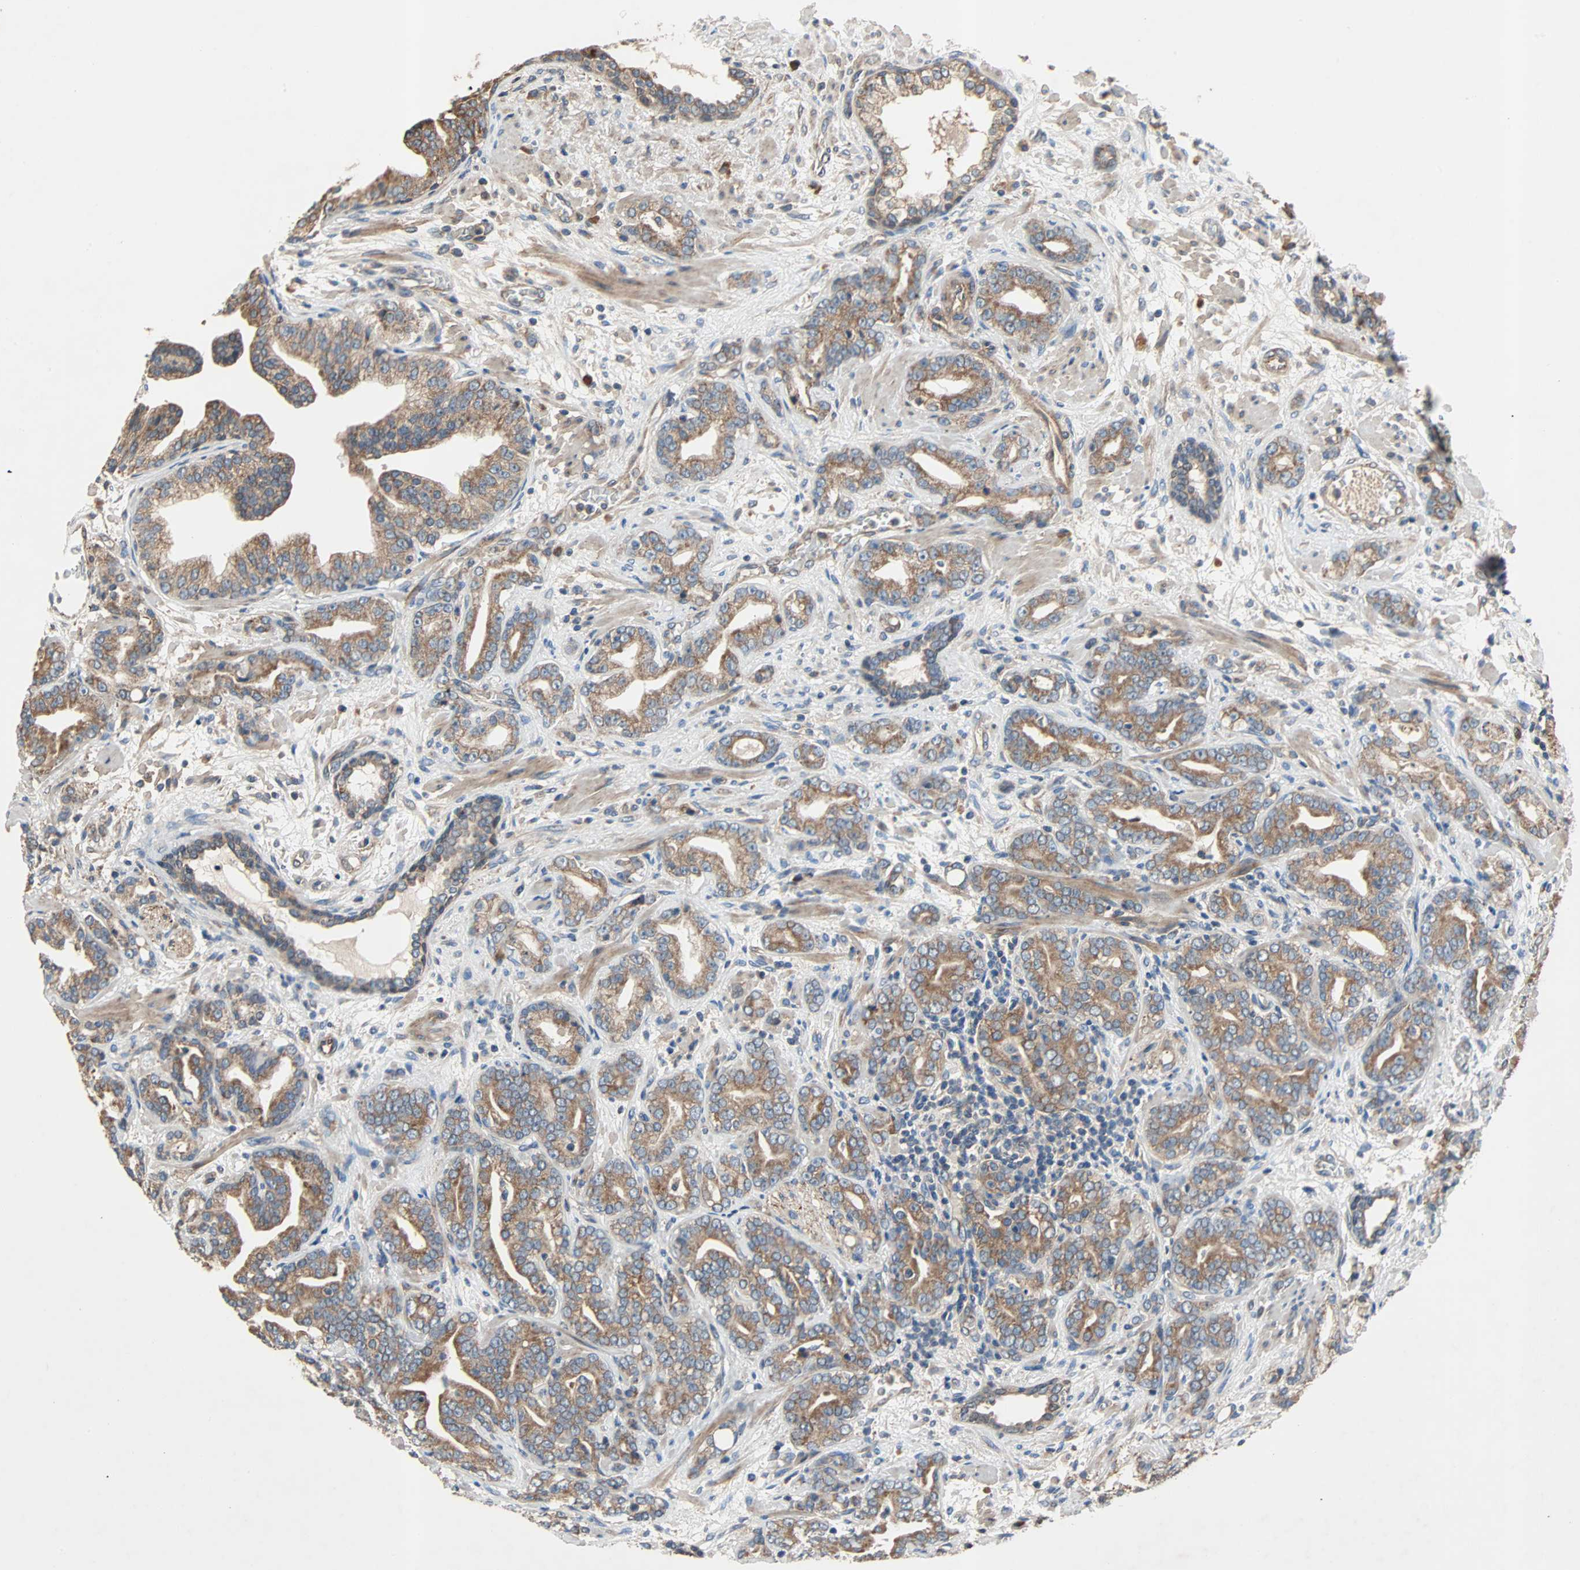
{"staining": {"intensity": "moderate", "quantity": ">75%", "location": "cytoplasmic/membranous"}, "tissue": "prostate cancer", "cell_type": "Tumor cells", "image_type": "cancer", "snomed": [{"axis": "morphology", "description": "Adenocarcinoma, Low grade"}, {"axis": "topography", "description": "Prostate"}], "caption": "Immunohistochemistry (IHC) (DAB) staining of human prostate cancer reveals moderate cytoplasmic/membranous protein staining in about >75% of tumor cells. (DAB = brown stain, brightfield microscopy at high magnification).", "gene": "XYLT1", "patient": {"sex": "male", "age": 63}}